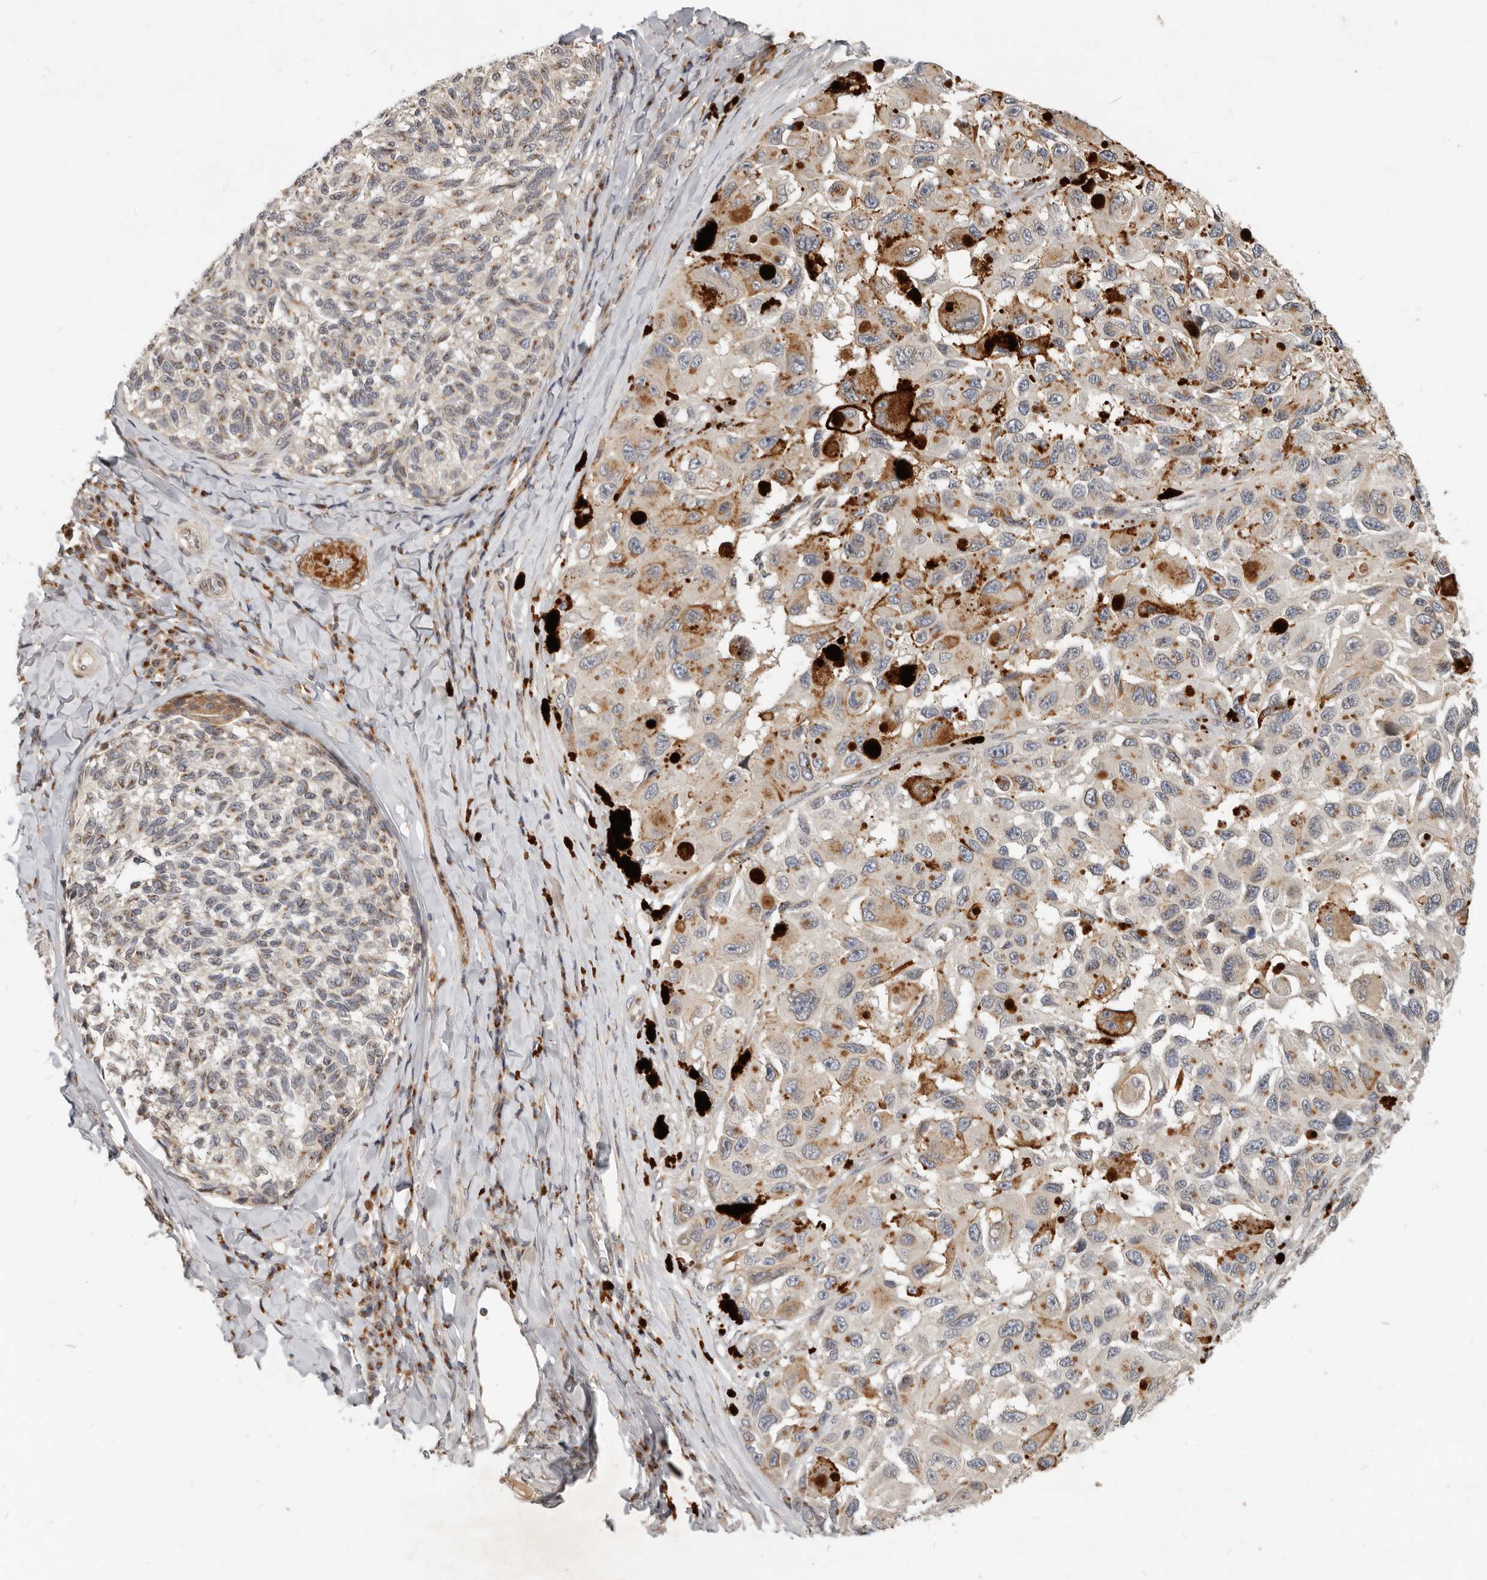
{"staining": {"intensity": "negative", "quantity": "none", "location": "none"}, "tissue": "melanoma", "cell_type": "Tumor cells", "image_type": "cancer", "snomed": [{"axis": "morphology", "description": "Malignant melanoma, NOS"}, {"axis": "topography", "description": "Skin"}], "caption": "Human malignant melanoma stained for a protein using immunohistochemistry (IHC) reveals no staining in tumor cells.", "gene": "NPY4R", "patient": {"sex": "female", "age": 73}}